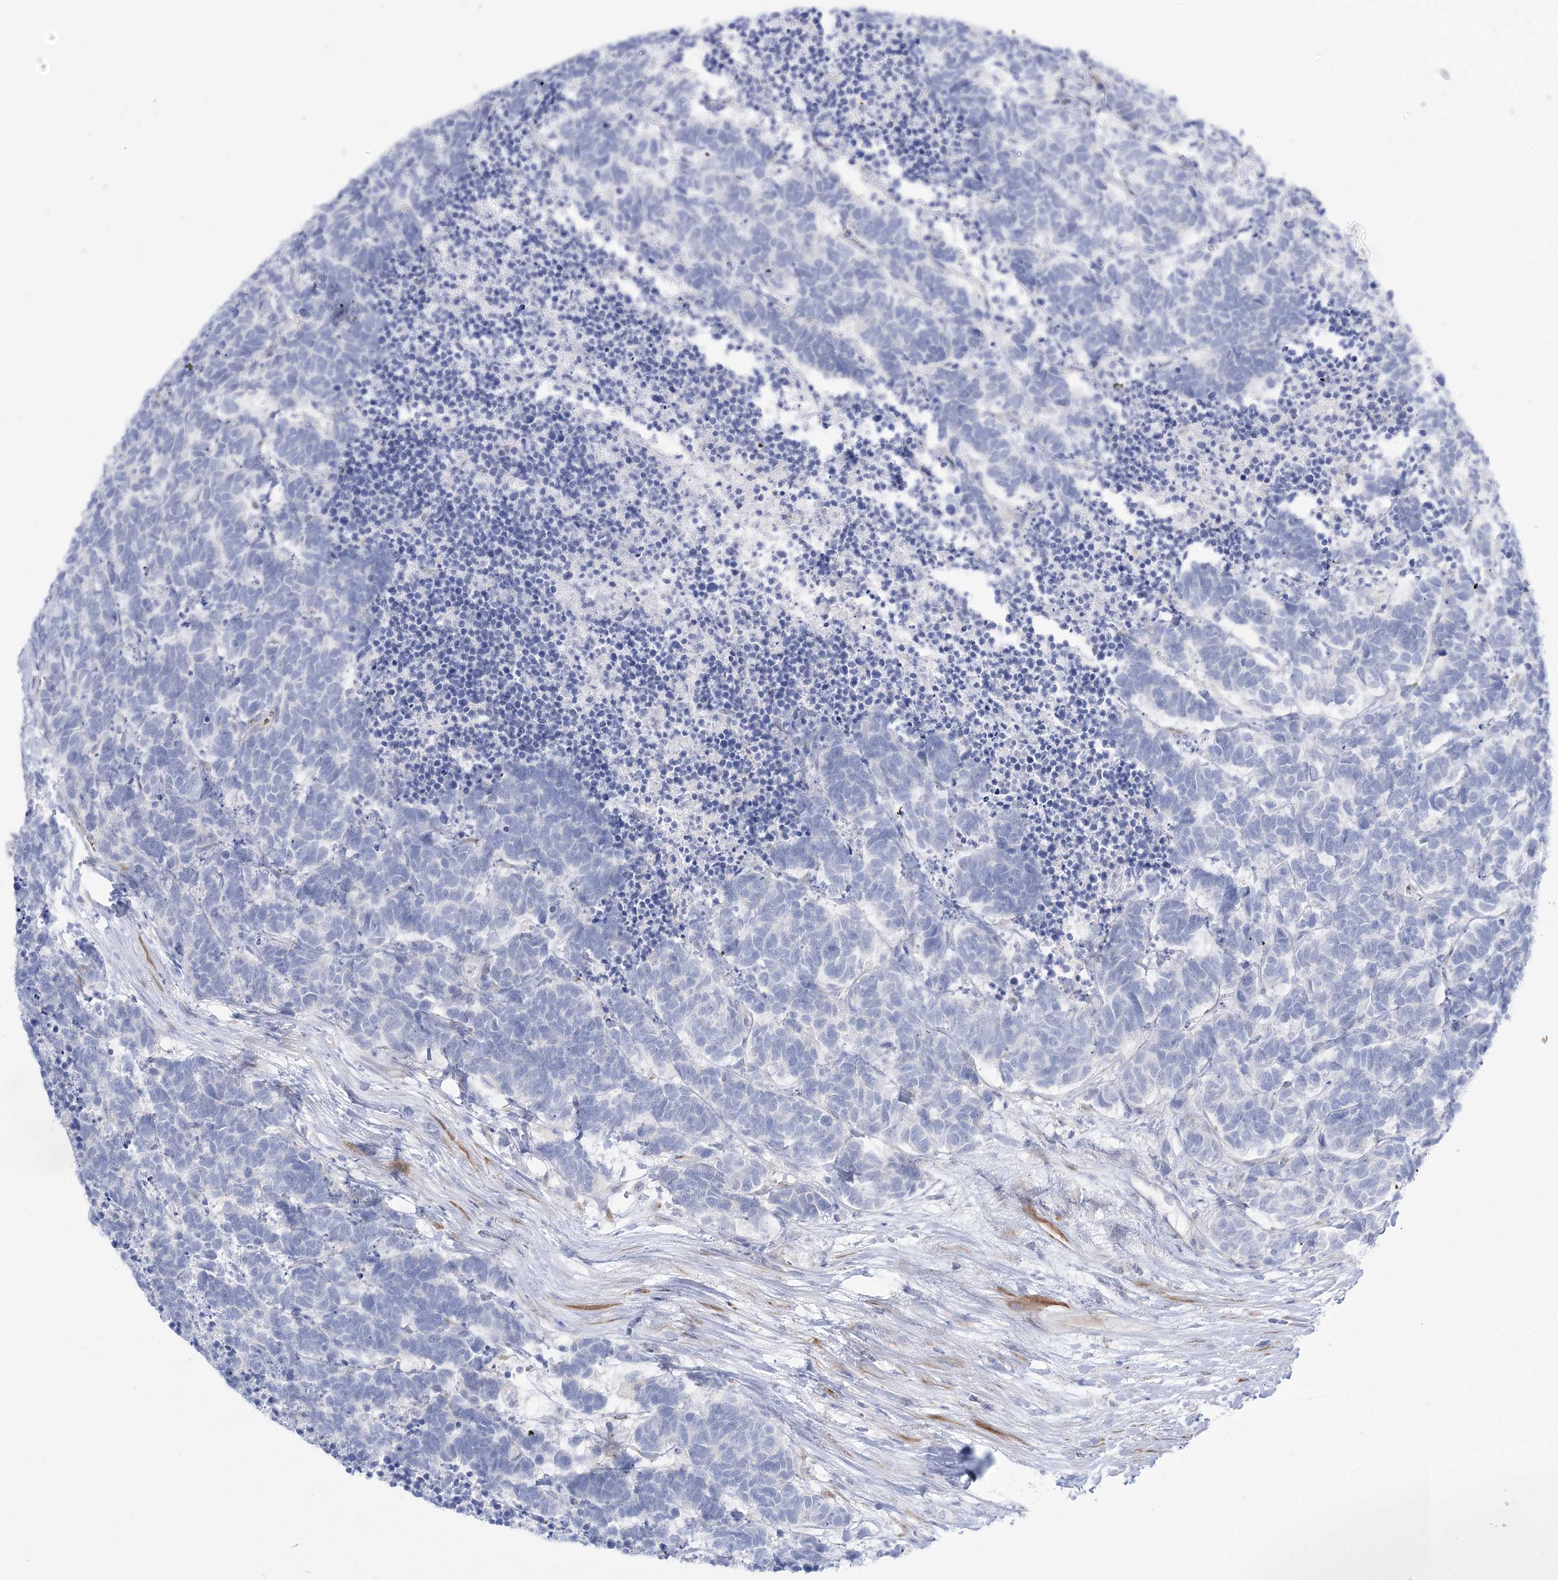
{"staining": {"intensity": "negative", "quantity": "none", "location": "none"}, "tissue": "carcinoid", "cell_type": "Tumor cells", "image_type": "cancer", "snomed": [{"axis": "morphology", "description": "Carcinoma, NOS"}, {"axis": "morphology", "description": "Carcinoid, malignant, NOS"}, {"axis": "topography", "description": "Urinary bladder"}], "caption": "Carcinoma was stained to show a protein in brown. There is no significant positivity in tumor cells.", "gene": "SIAE", "patient": {"sex": "male", "age": 57}}